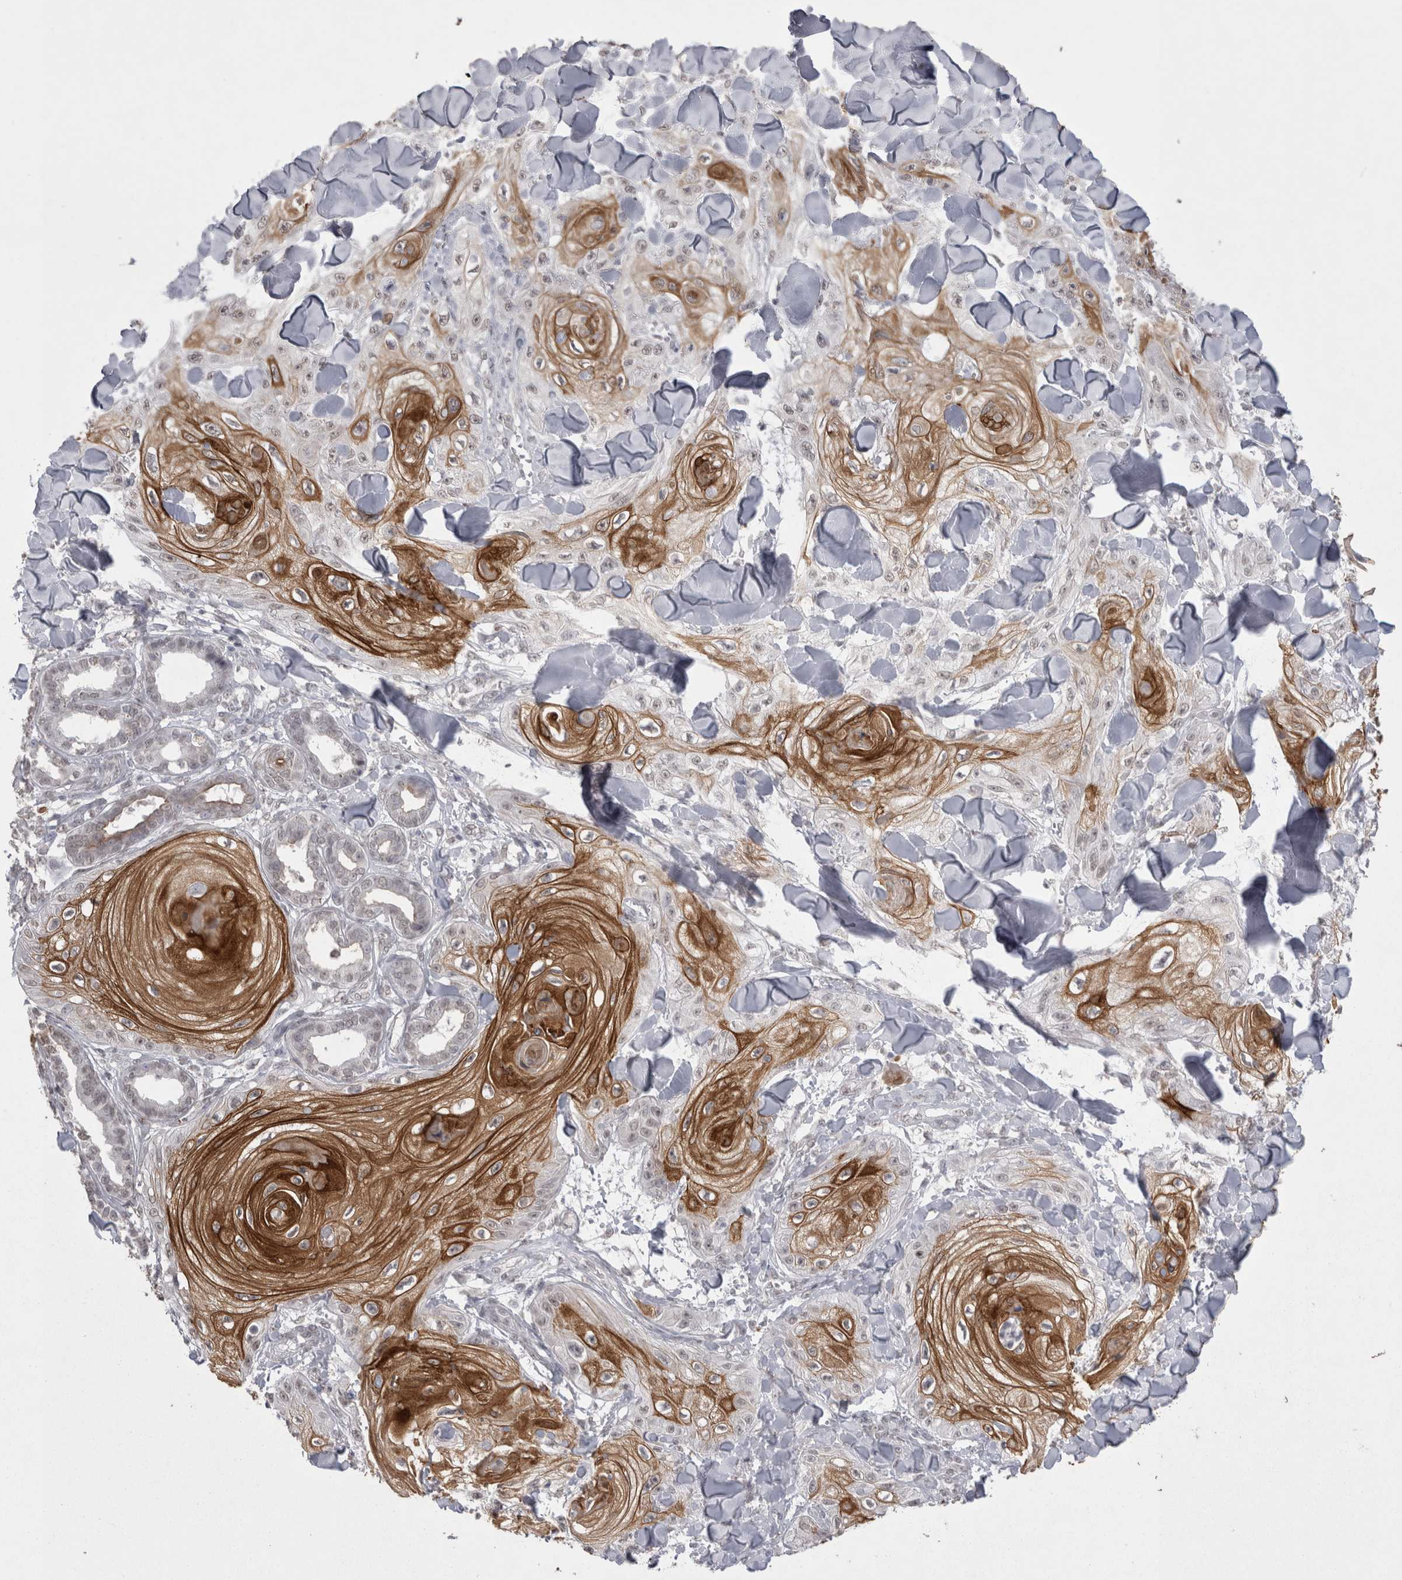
{"staining": {"intensity": "strong", "quantity": "25%-75%", "location": "cytoplasmic/membranous"}, "tissue": "skin cancer", "cell_type": "Tumor cells", "image_type": "cancer", "snomed": [{"axis": "morphology", "description": "Squamous cell carcinoma, NOS"}, {"axis": "topography", "description": "Skin"}], "caption": "Immunohistochemical staining of human squamous cell carcinoma (skin) shows high levels of strong cytoplasmic/membranous expression in approximately 25%-75% of tumor cells.", "gene": "DDX4", "patient": {"sex": "male", "age": 74}}